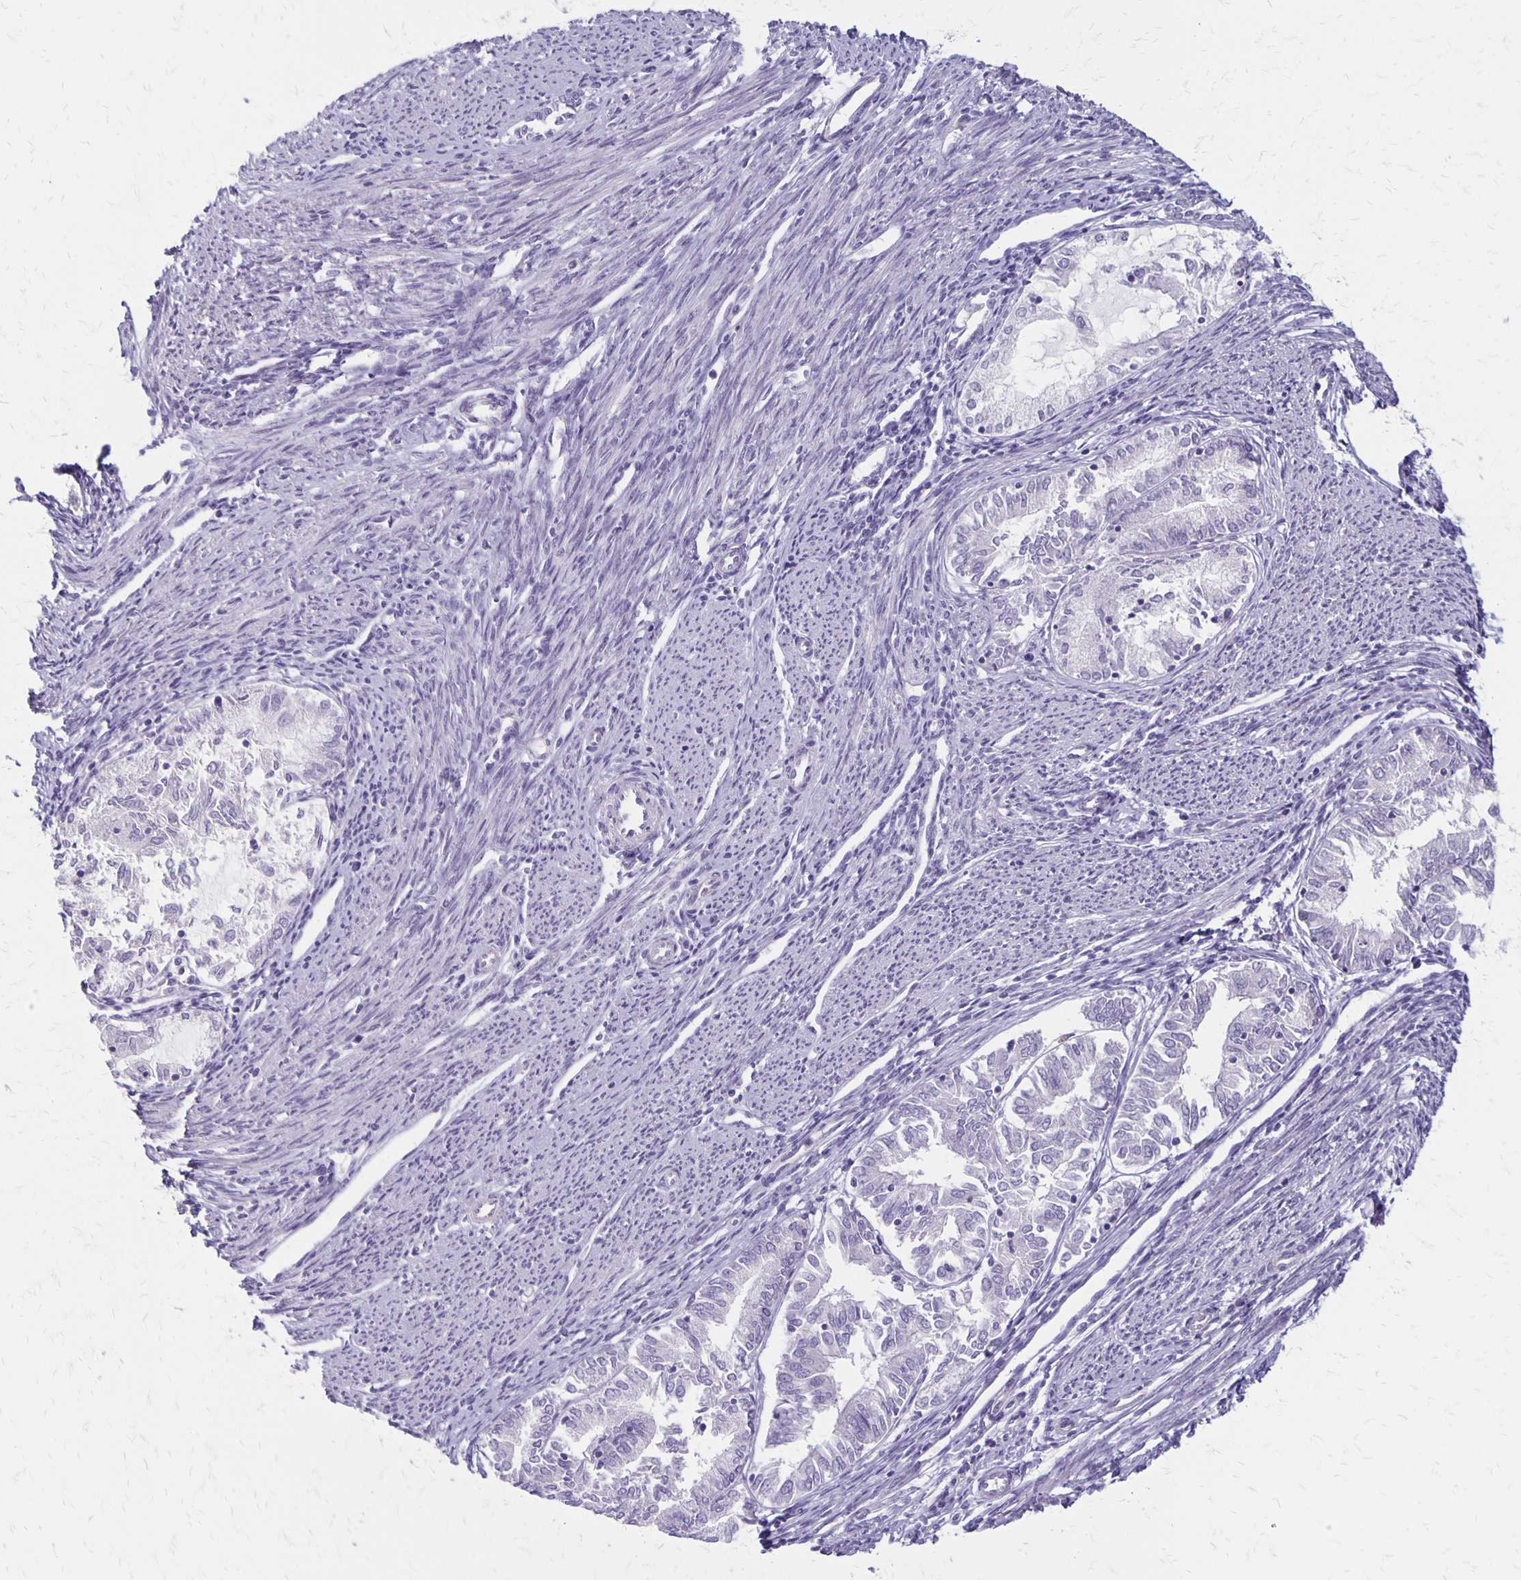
{"staining": {"intensity": "negative", "quantity": "none", "location": "none"}, "tissue": "endometrial cancer", "cell_type": "Tumor cells", "image_type": "cancer", "snomed": [{"axis": "morphology", "description": "Adenocarcinoma, NOS"}, {"axis": "topography", "description": "Endometrium"}], "caption": "Tumor cells are negative for protein expression in human adenocarcinoma (endometrial).", "gene": "HOMER1", "patient": {"sex": "female", "age": 79}}